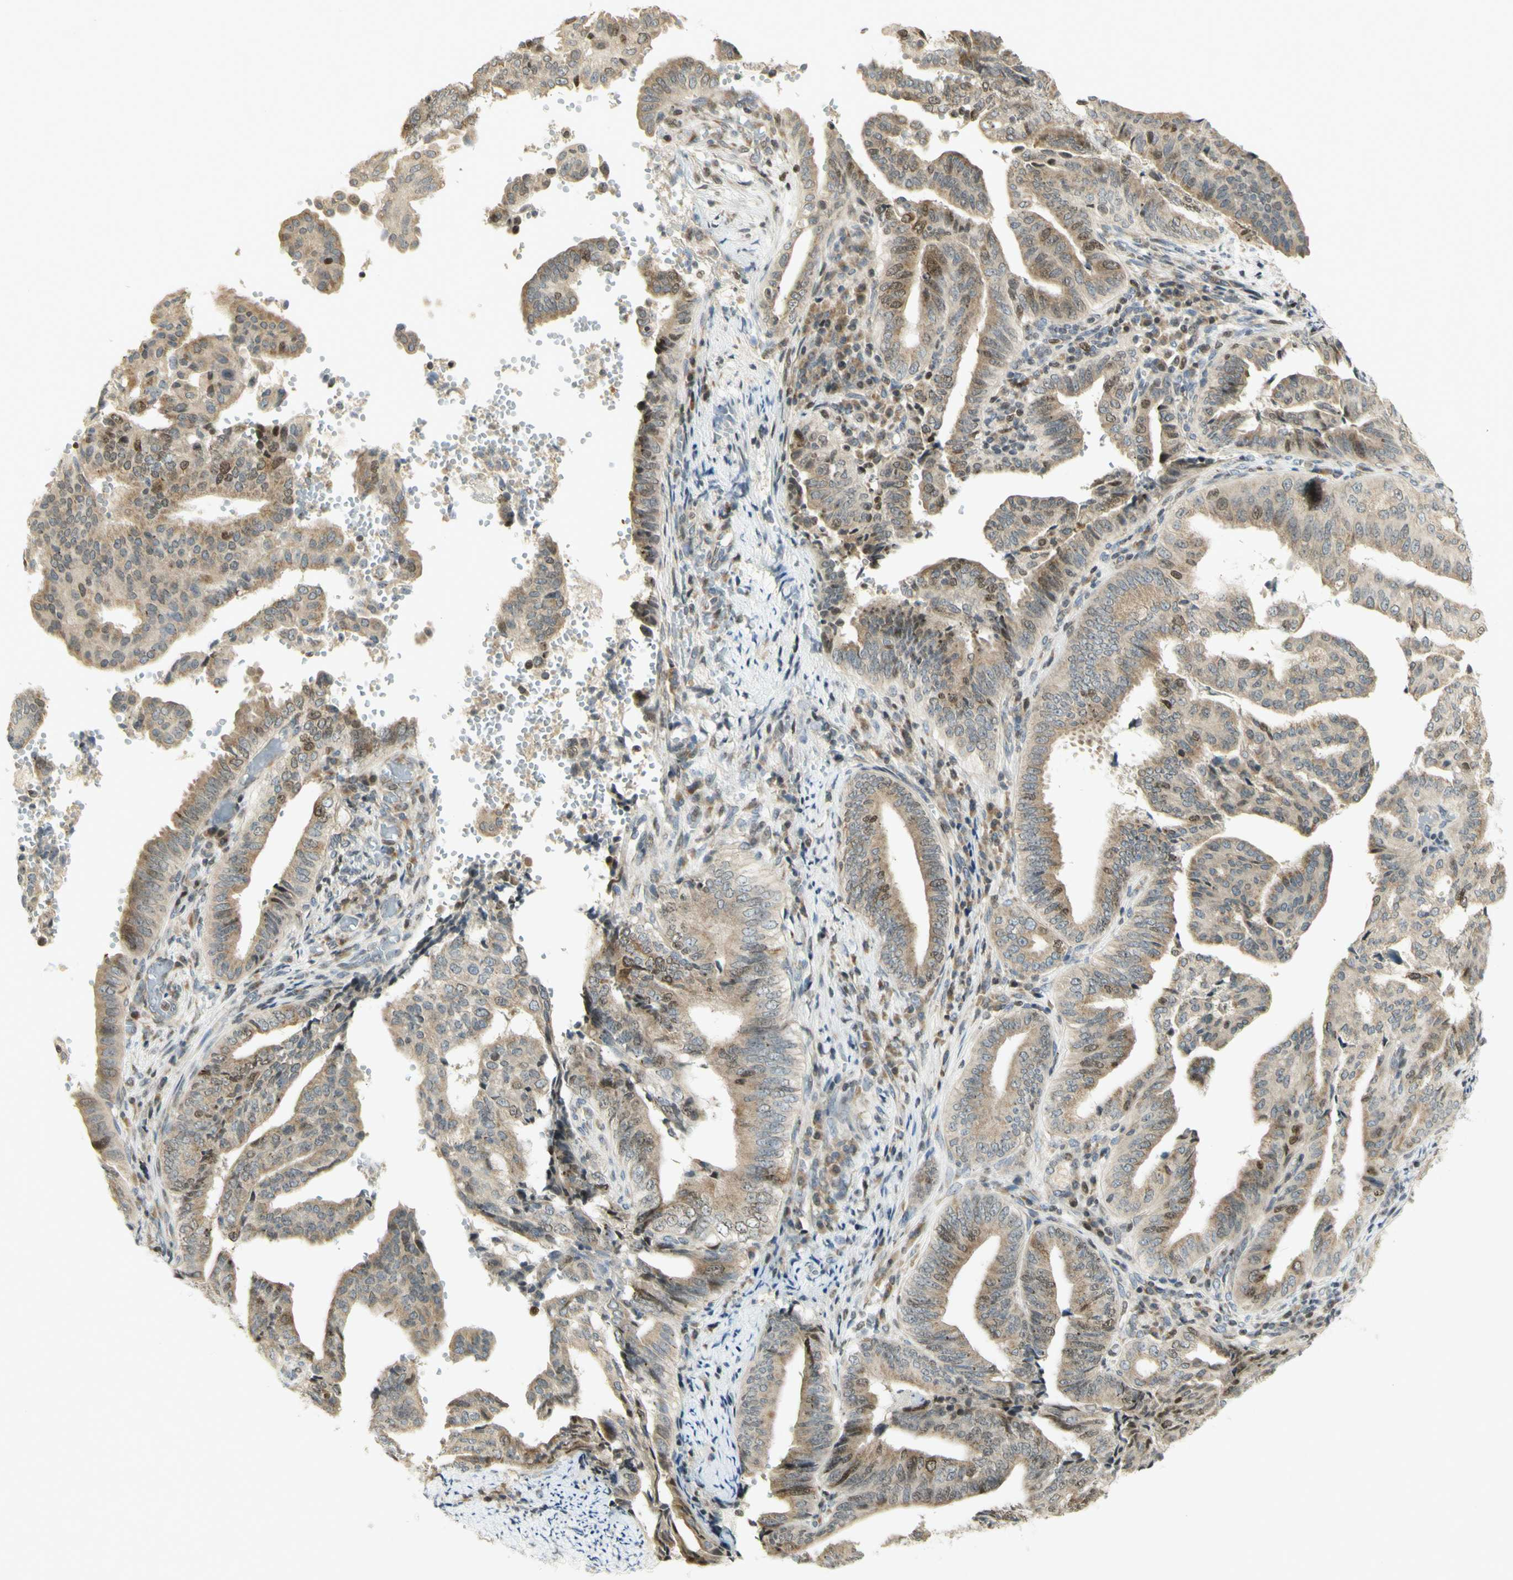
{"staining": {"intensity": "moderate", "quantity": ">75%", "location": "cytoplasmic/membranous,nuclear"}, "tissue": "endometrial cancer", "cell_type": "Tumor cells", "image_type": "cancer", "snomed": [{"axis": "morphology", "description": "Adenocarcinoma, NOS"}, {"axis": "topography", "description": "Endometrium"}], "caption": "A micrograph showing moderate cytoplasmic/membranous and nuclear positivity in about >75% of tumor cells in endometrial adenocarcinoma, as visualized by brown immunohistochemical staining.", "gene": "KIF11", "patient": {"sex": "female", "age": 58}}